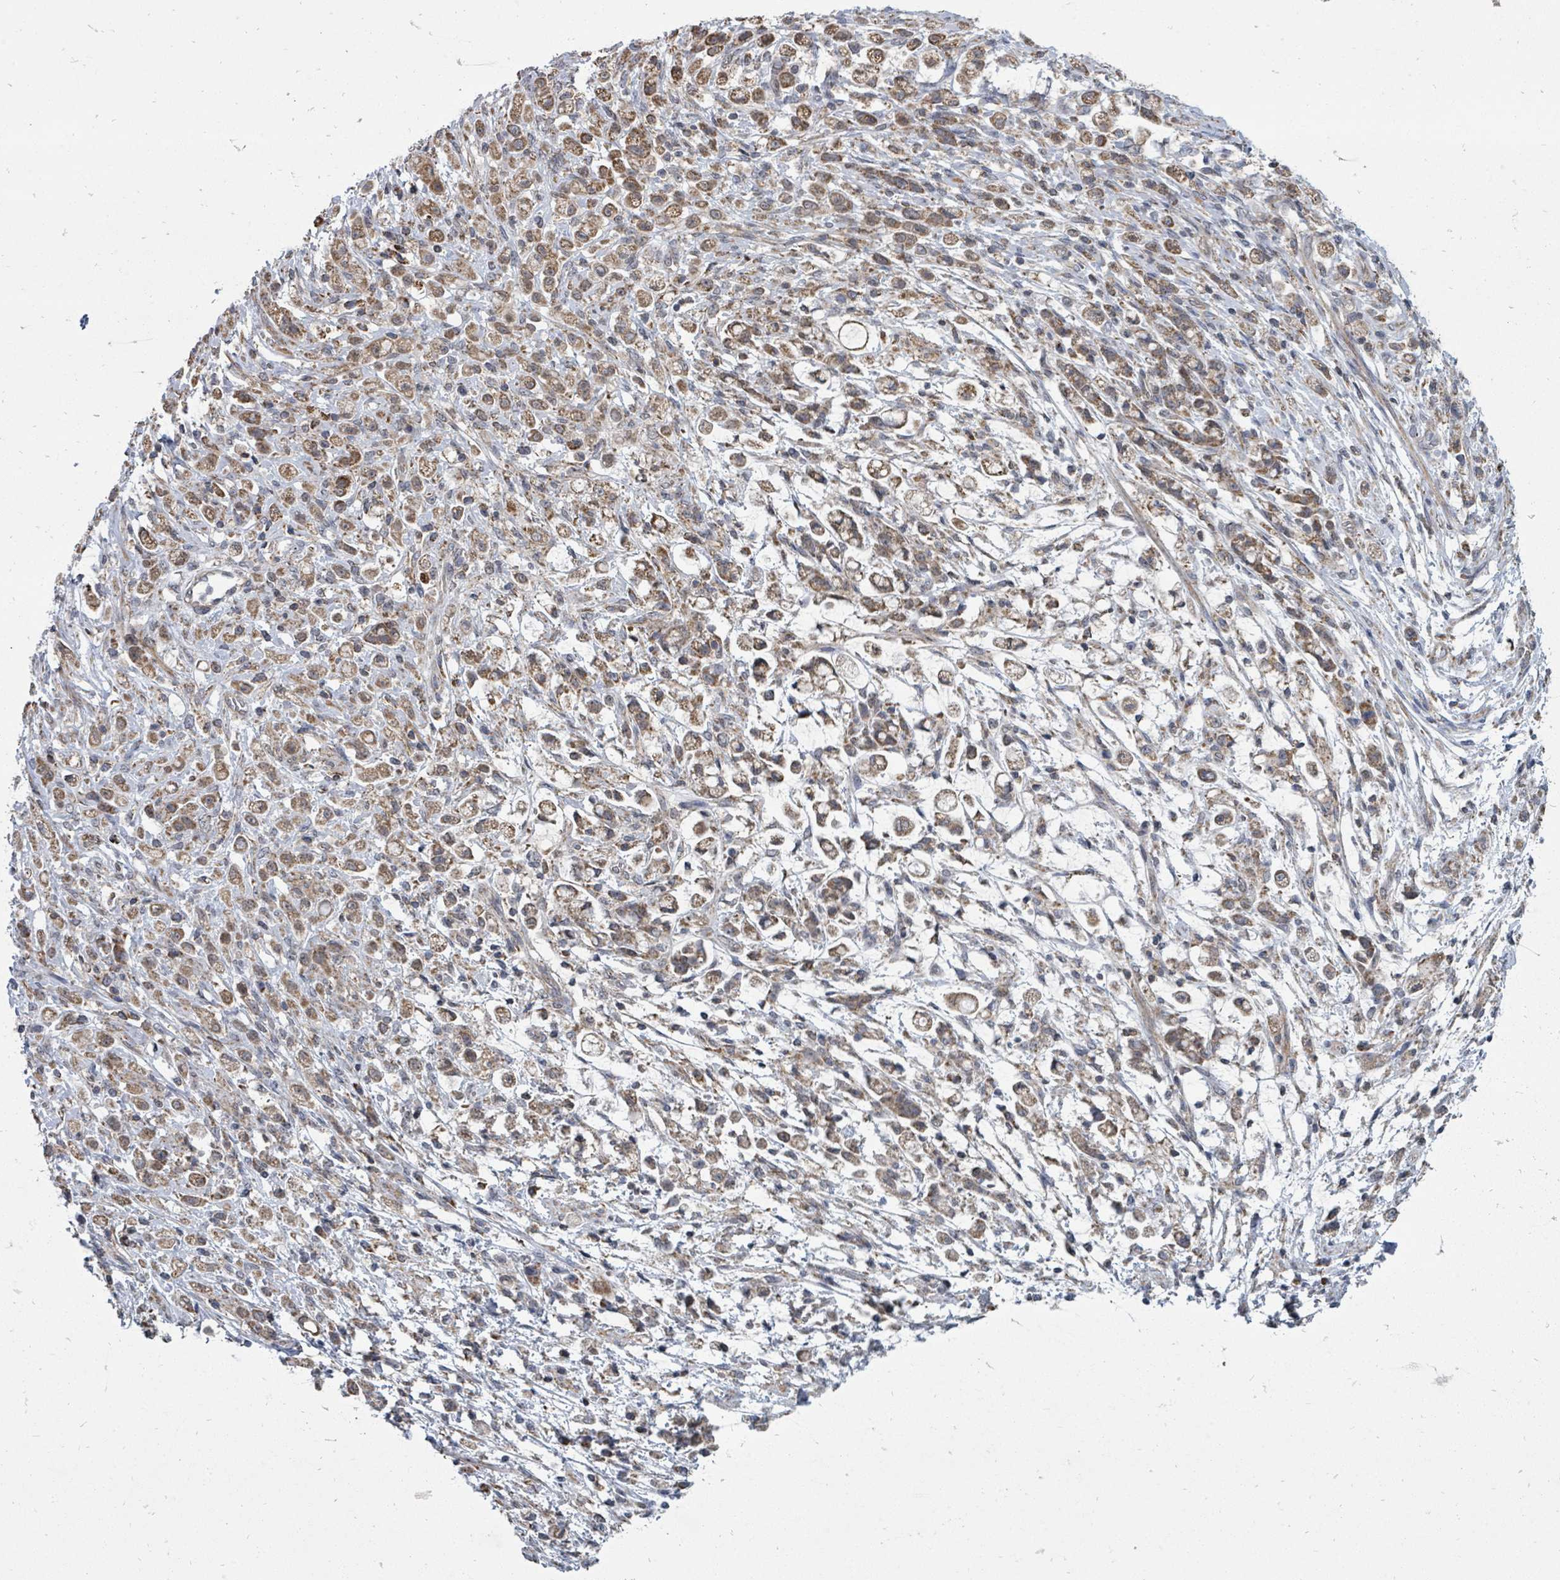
{"staining": {"intensity": "moderate", "quantity": ">75%", "location": "cytoplasmic/membranous"}, "tissue": "stomach cancer", "cell_type": "Tumor cells", "image_type": "cancer", "snomed": [{"axis": "morphology", "description": "Adenocarcinoma, NOS"}, {"axis": "topography", "description": "Stomach"}], "caption": "DAB (3,3'-diaminobenzidine) immunohistochemical staining of adenocarcinoma (stomach) demonstrates moderate cytoplasmic/membranous protein positivity in about >75% of tumor cells. The staining was performed using DAB, with brown indicating positive protein expression. Nuclei are stained blue with hematoxylin.", "gene": "MAGOHB", "patient": {"sex": "female", "age": 60}}